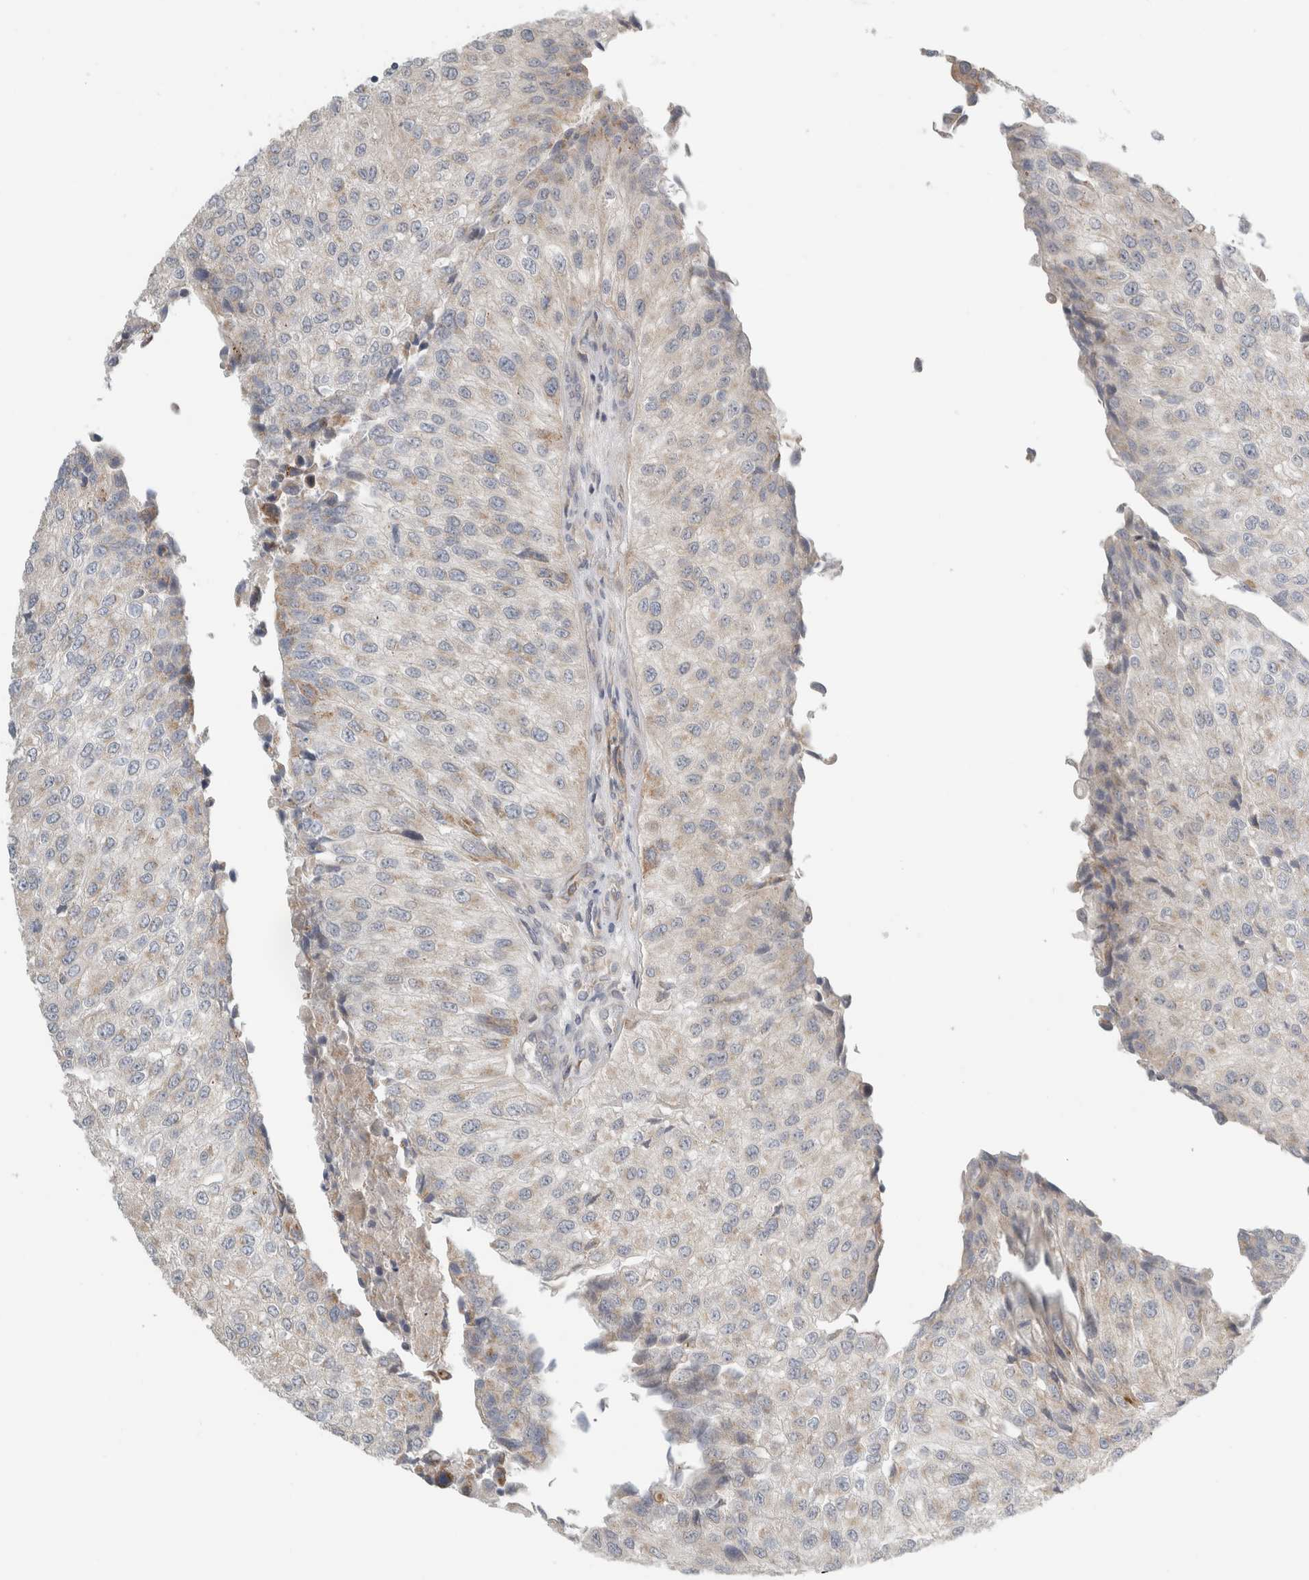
{"staining": {"intensity": "weak", "quantity": "<25%", "location": "cytoplasmic/membranous"}, "tissue": "urothelial cancer", "cell_type": "Tumor cells", "image_type": "cancer", "snomed": [{"axis": "morphology", "description": "Urothelial carcinoma, High grade"}, {"axis": "topography", "description": "Kidney"}, {"axis": "topography", "description": "Urinary bladder"}], "caption": "Tumor cells are negative for protein expression in human urothelial cancer.", "gene": "KPNA5", "patient": {"sex": "male", "age": 77}}